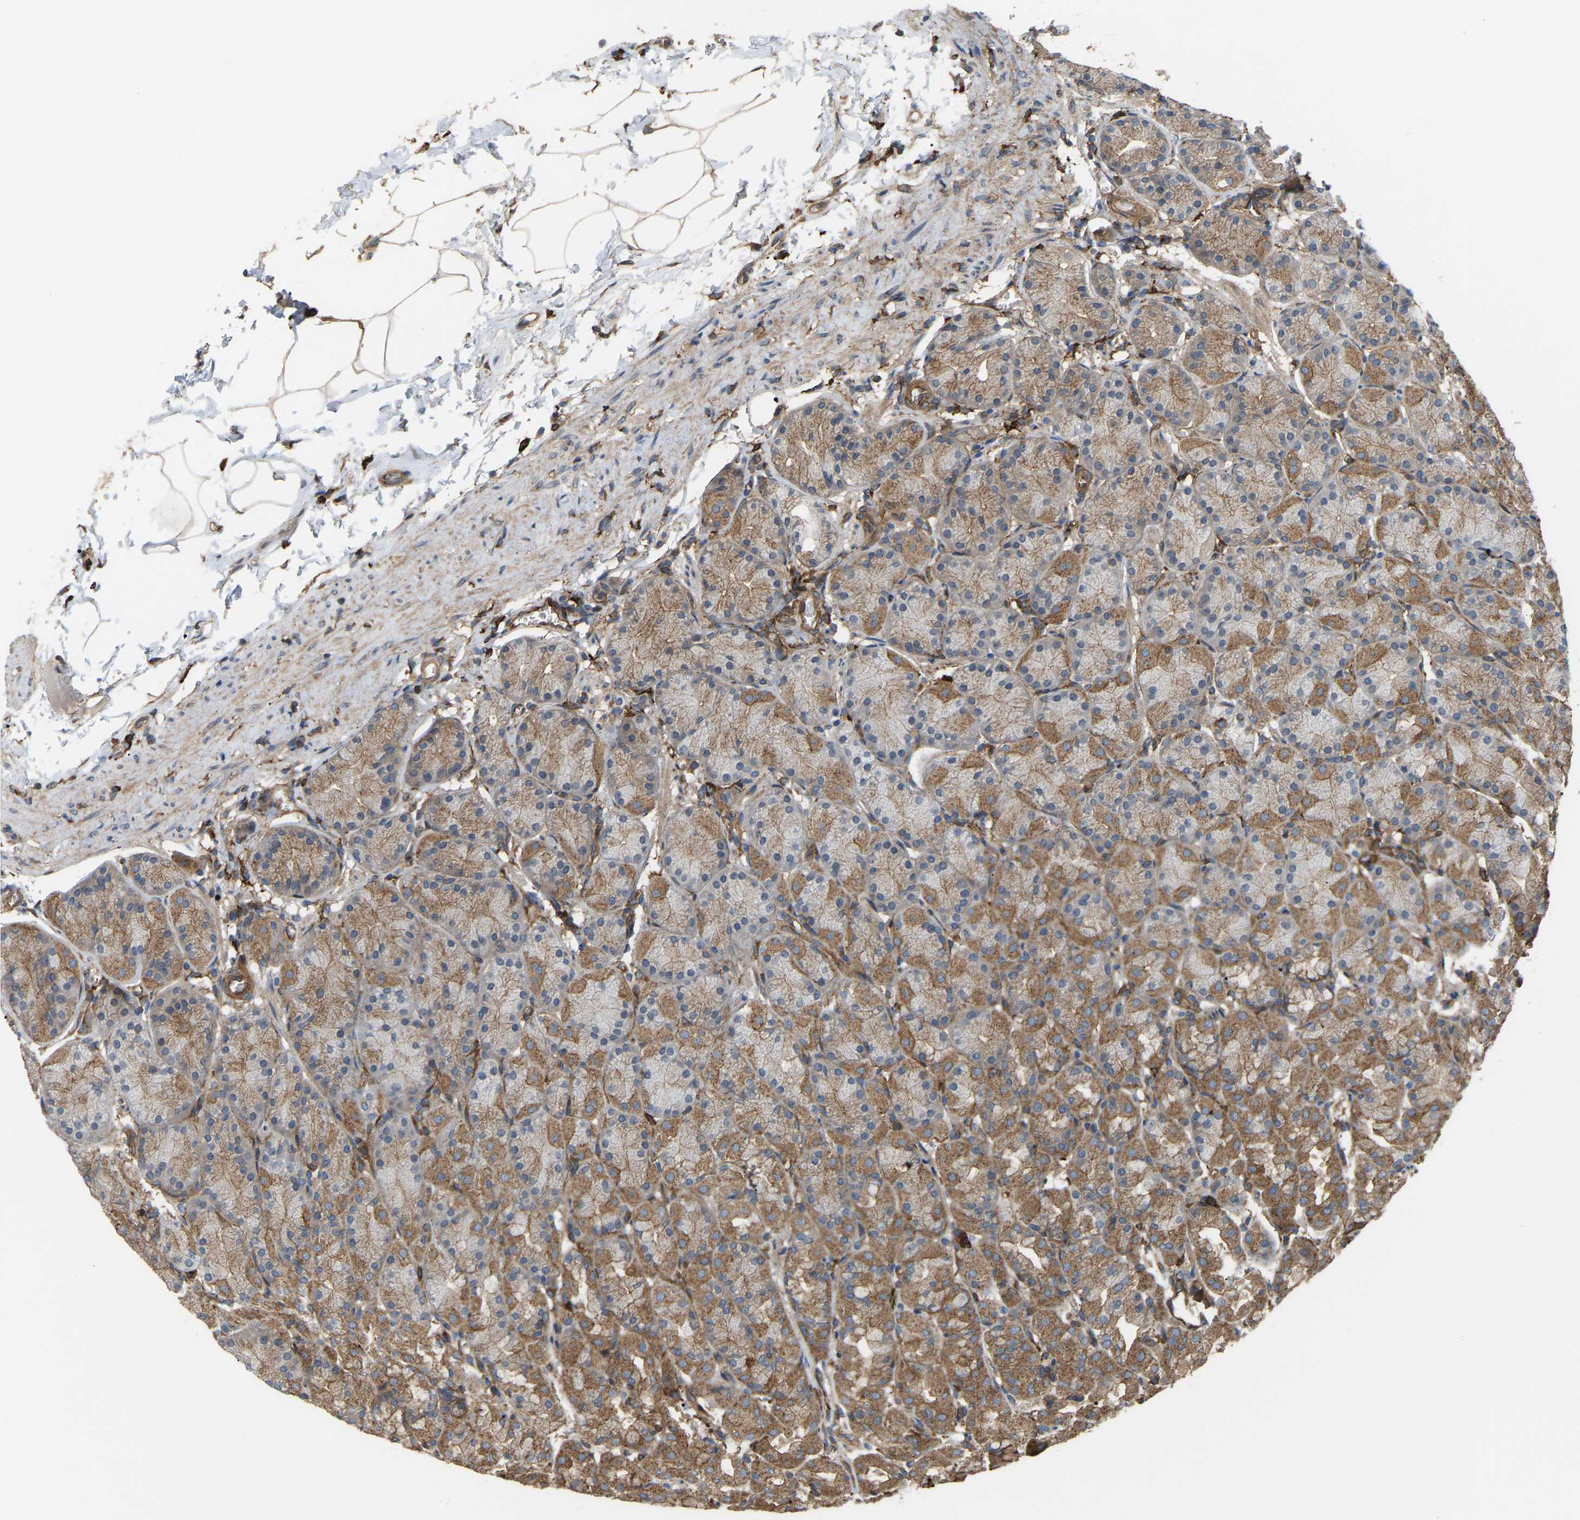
{"staining": {"intensity": "moderate", "quantity": ">75%", "location": "cytoplasmic/membranous"}, "tissue": "stomach", "cell_type": "Glandular cells", "image_type": "normal", "snomed": [{"axis": "morphology", "description": "Normal tissue, NOS"}, {"axis": "topography", "description": "Stomach"}], "caption": "DAB (3,3'-diaminobenzidine) immunohistochemical staining of normal human stomach reveals moderate cytoplasmic/membranous protein positivity in about >75% of glandular cells.", "gene": "PICALM", "patient": {"sex": "male", "age": 42}}